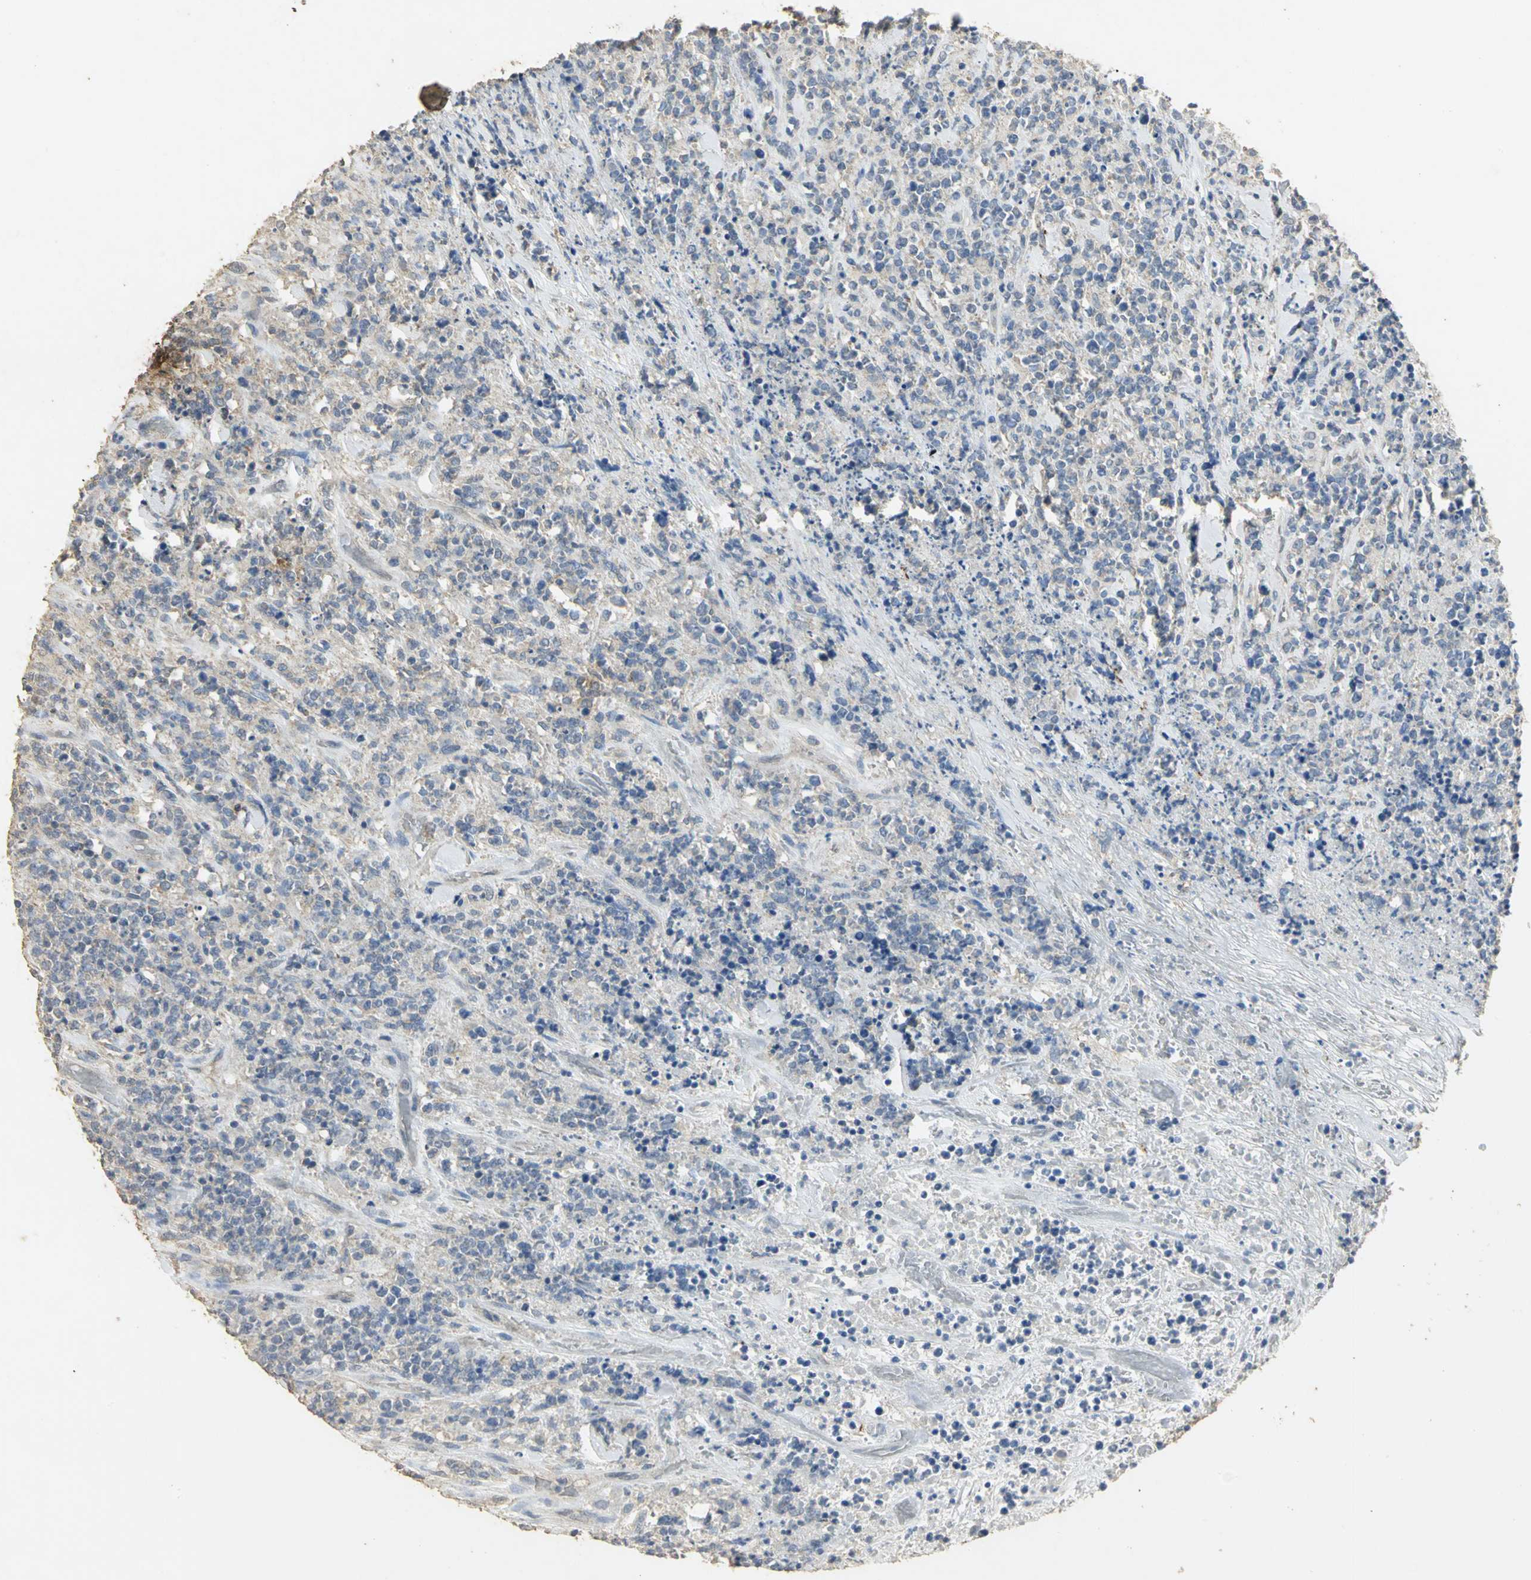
{"staining": {"intensity": "weak", "quantity": ">75%", "location": "cytoplasmic/membranous"}, "tissue": "lymphoma", "cell_type": "Tumor cells", "image_type": "cancer", "snomed": [{"axis": "morphology", "description": "Malignant lymphoma, non-Hodgkin's type, High grade"}, {"axis": "topography", "description": "Soft tissue"}], "caption": "A brown stain labels weak cytoplasmic/membranous expression of a protein in human lymphoma tumor cells.", "gene": "ASB9", "patient": {"sex": "male", "age": 18}}